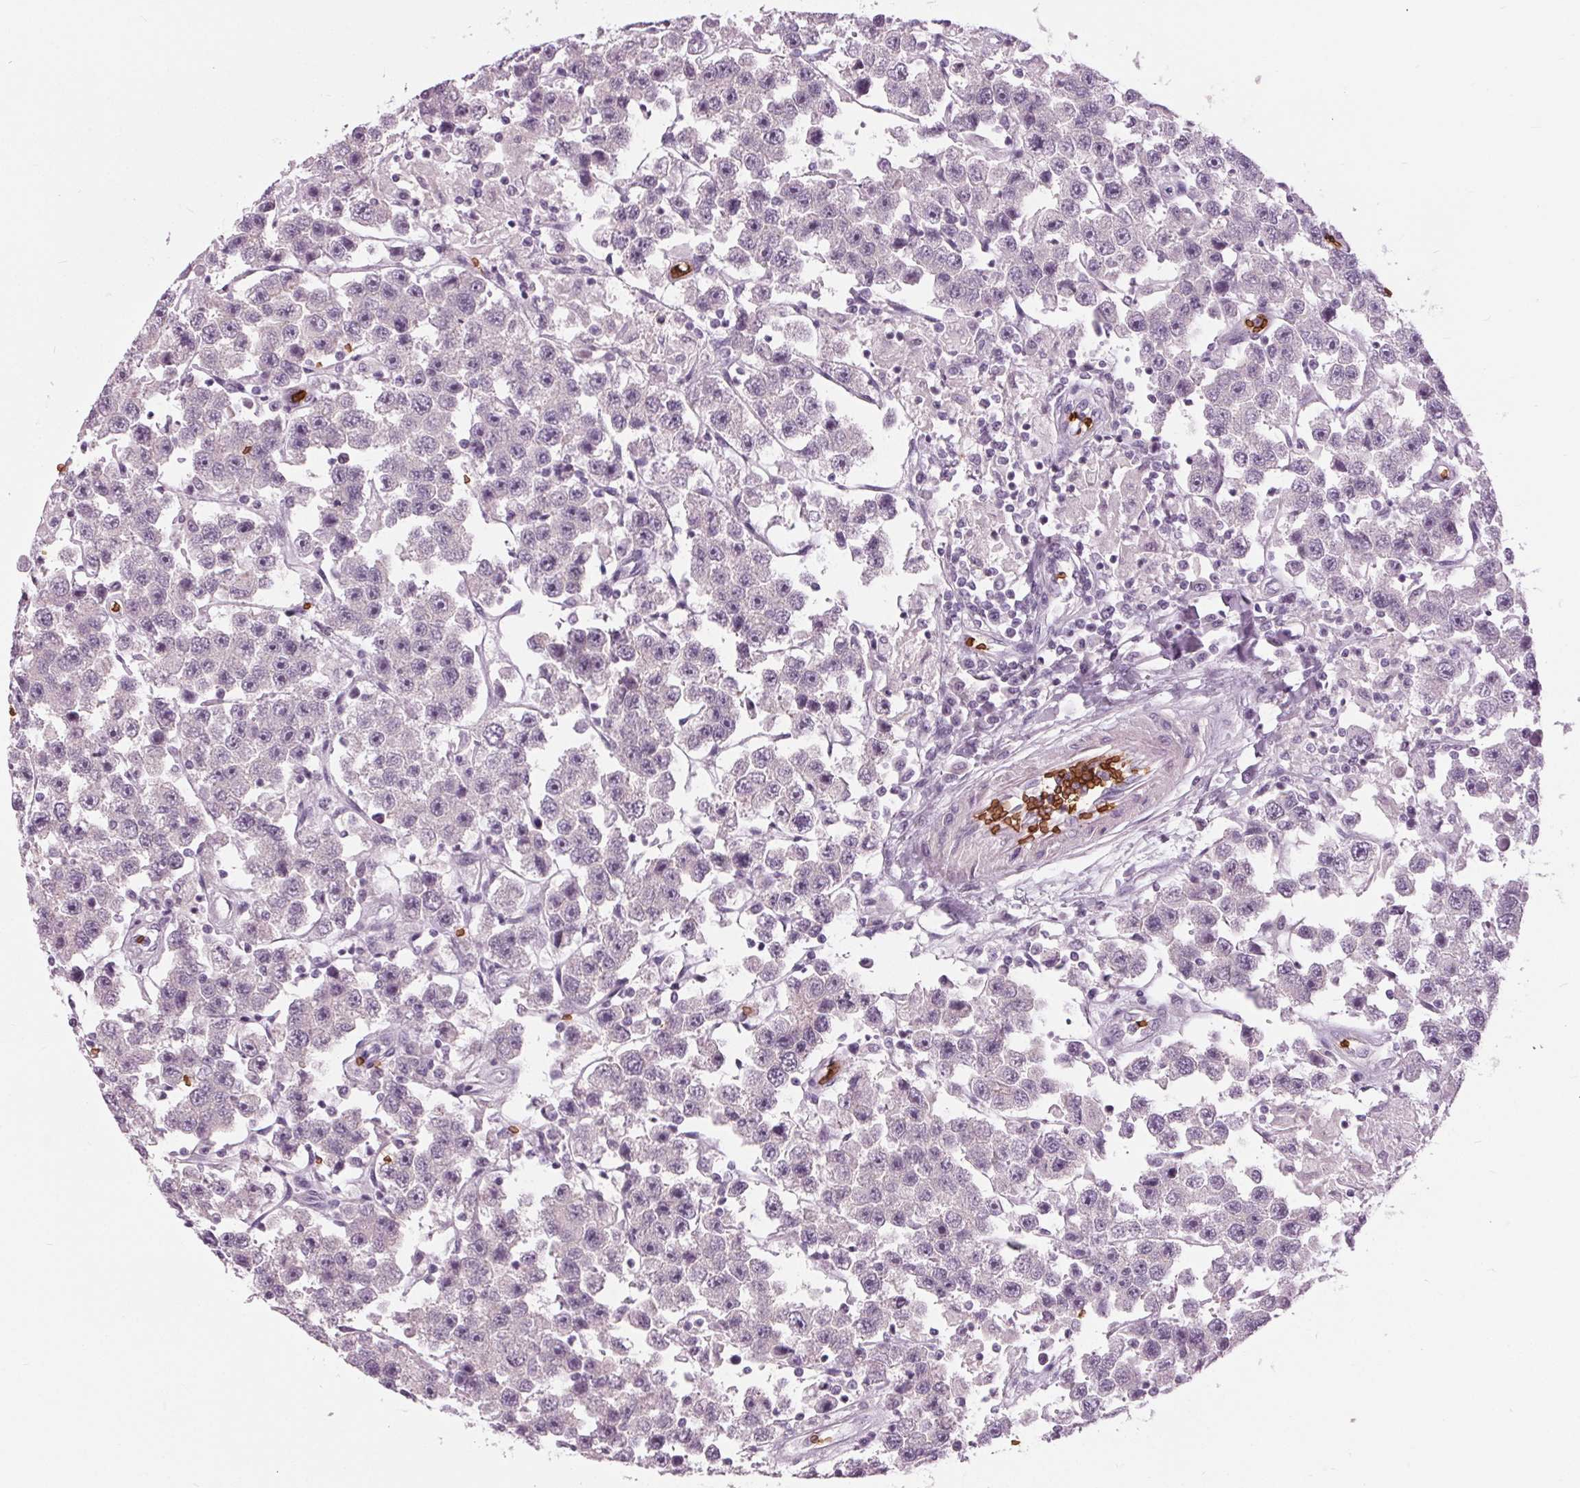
{"staining": {"intensity": "negative", "quantity": "none", "location": "none"}, "tissue": "testis cancer", "cell_type": "Tumor cells", "image_type": "cancer", "snomed": [{"axis": "morphology", "description": "Seminoma, NOS"}, {"axis": "topography", "description": "Testis"}], "caption": "Seminoma (testis) was stained to show a protein in brown. There is no significant expression in tumor cells.", "gene": "SLC4A1", "patient": {"sex": "male", "age": 45}}